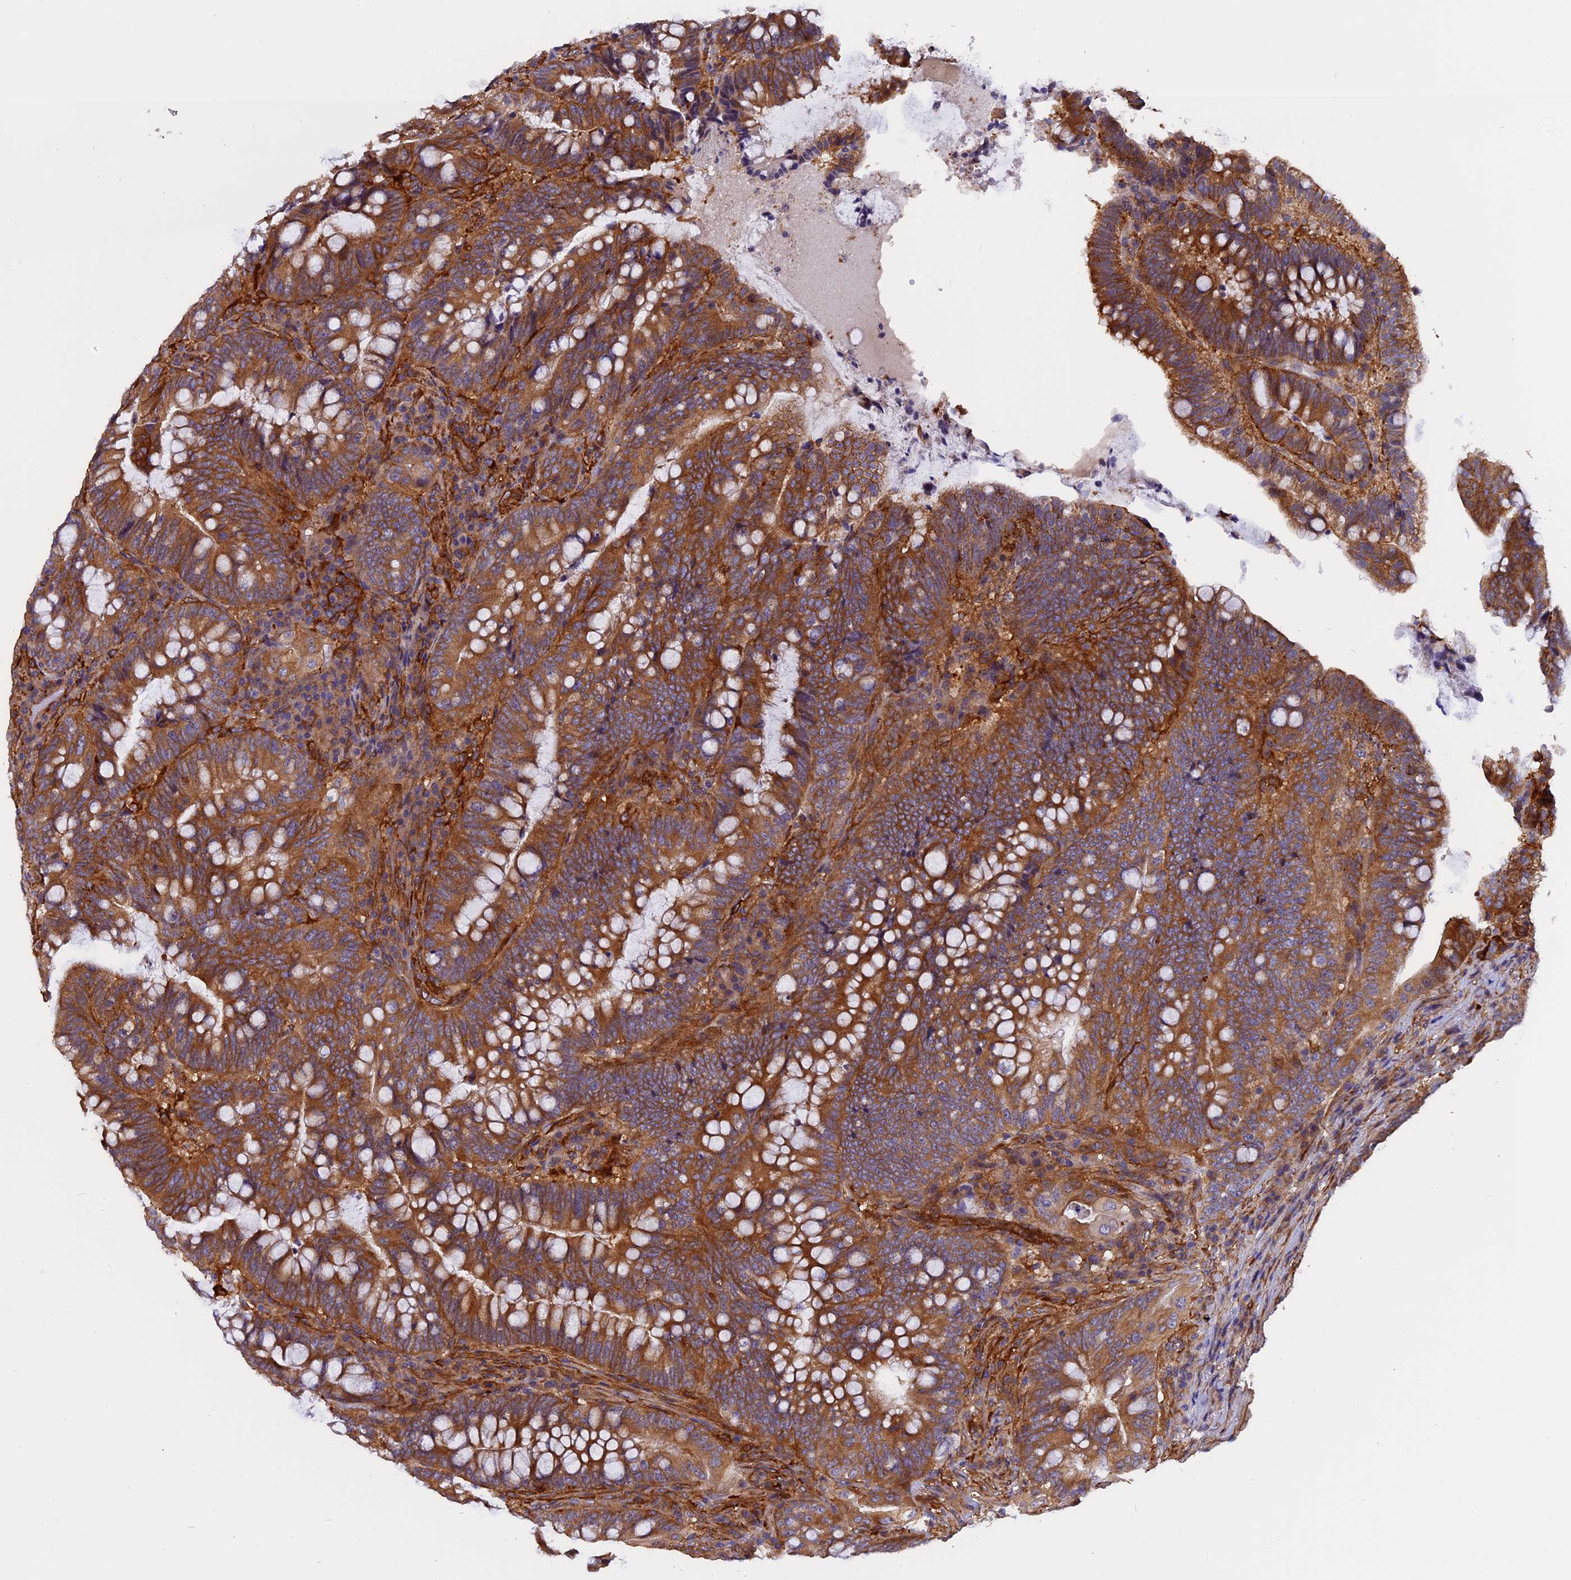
{"staining": {"intensity": "strong", "quantity": ">75%", "location": "cytoplasmic/membranous"}, "tissue": "colorectal cancer", "cell_type": "Tumor cells", "image_type": "cancer", "snomed": [{"axis": "morphology", "description": "Adenocarcinoma, NOS"}, {"axis": "topography", "description": "Colon"}], "caption": "Protein expression analysis of colorectal cancer shows strong cytoplasmic/membranous expression in approximately >75% of tumor cells.", "gene": "EHBP1L1", "patient": {"sex": "female", "age": 66}}